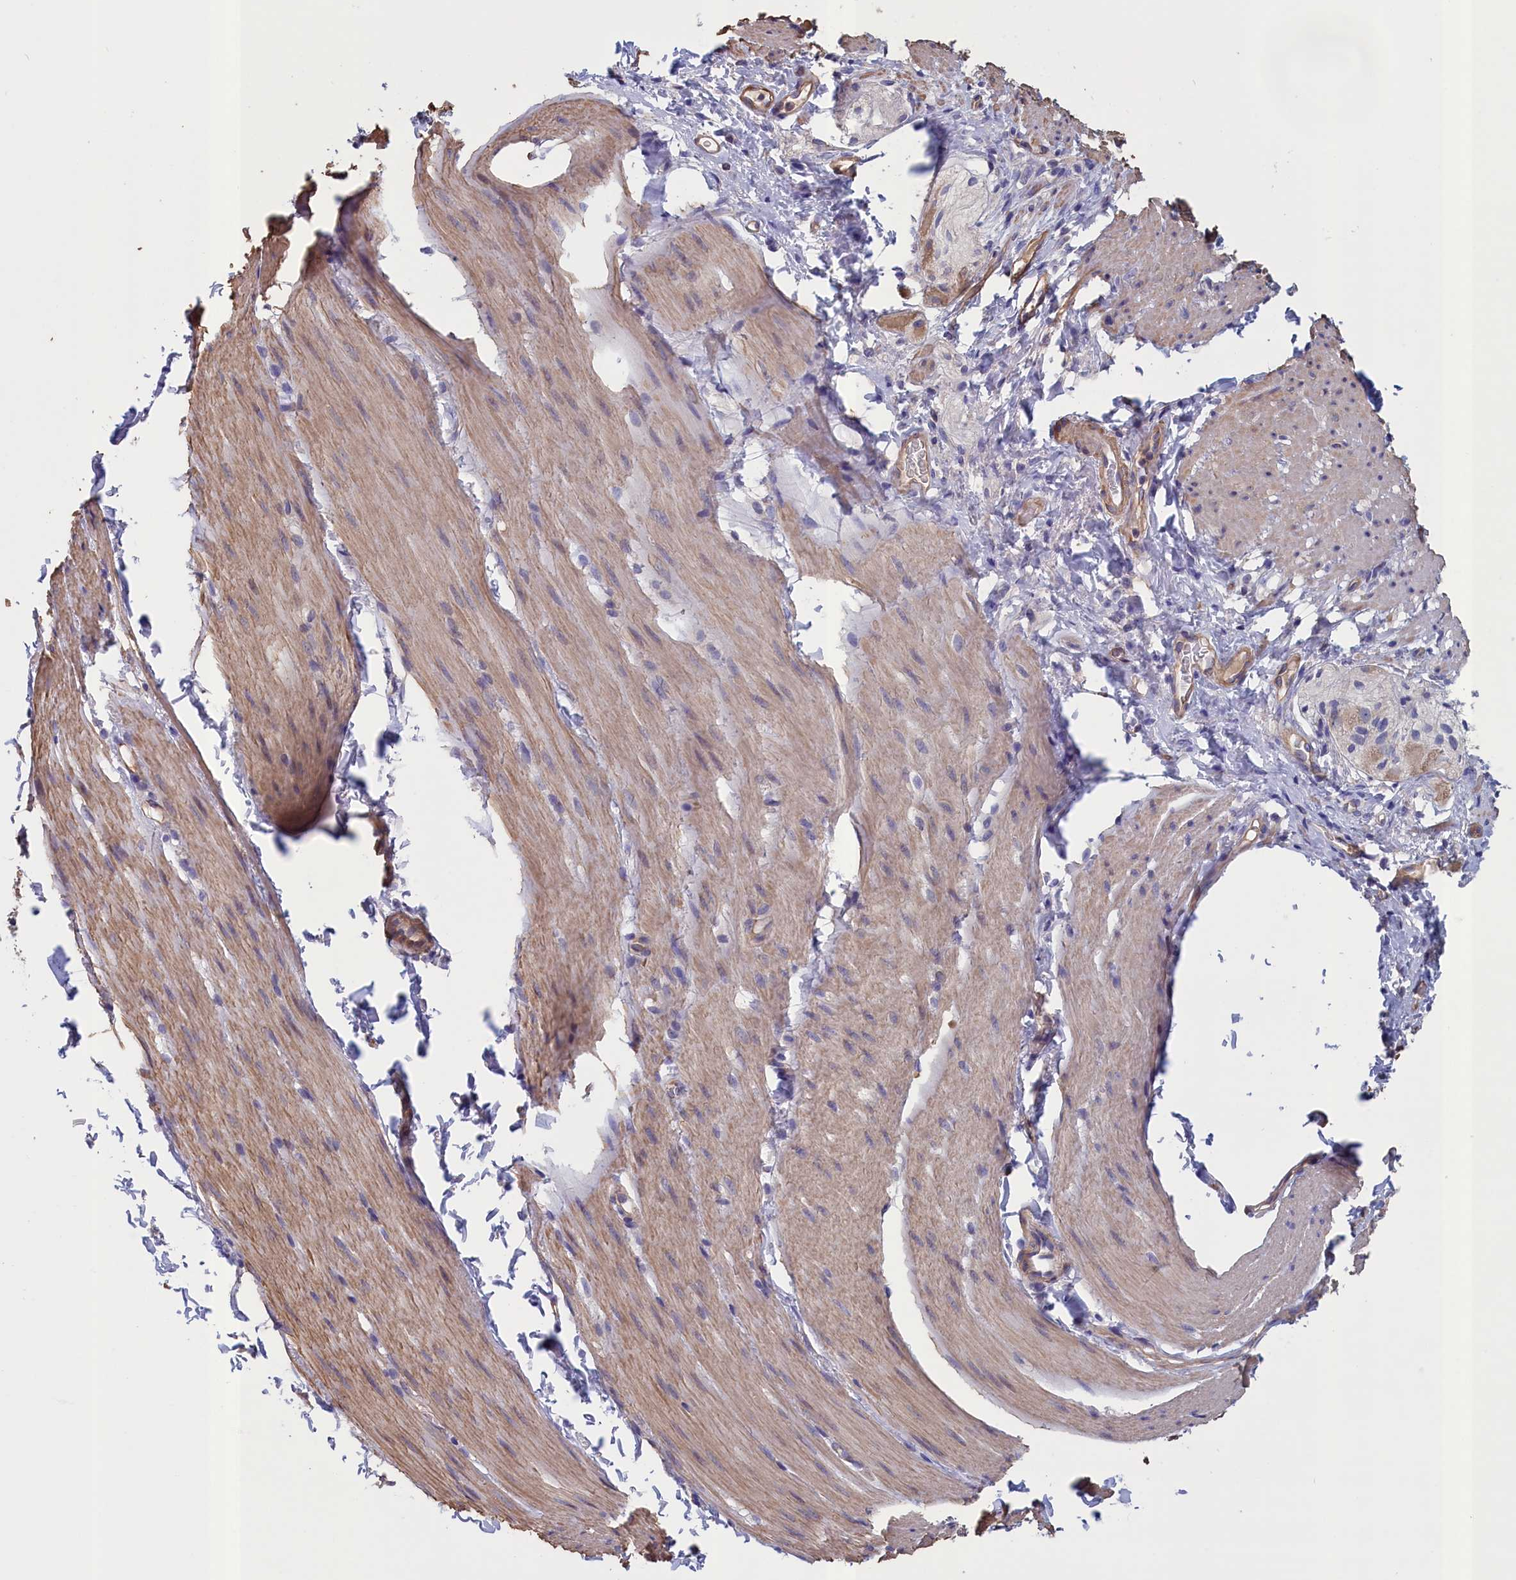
{"staining": {"intensity": "moderate", "quantity": "25%-75%", "location": "cytoplasmic/membranous"}, "tissue": "smooth muscle", "cell_type": "Smooth muscle cells", "image_type": "normal", "snomed": [{"axis": "morphology", "description": "Normal tissue, NOS"}, {"axis": "topography", "description": "Smooth muscle"}, {"axis": "topography", "description": "Small intestine"}], "caption": "A photomicrograph showing moderate cytoplasmic/membranous positivity in approximately 25%-75% of smooth muscle cells in normal smooth muscle, as visualized by brown immunohistochemical staining.", "gene": "ANKRD2", "patient": {"sex": "female", "age": 84}}